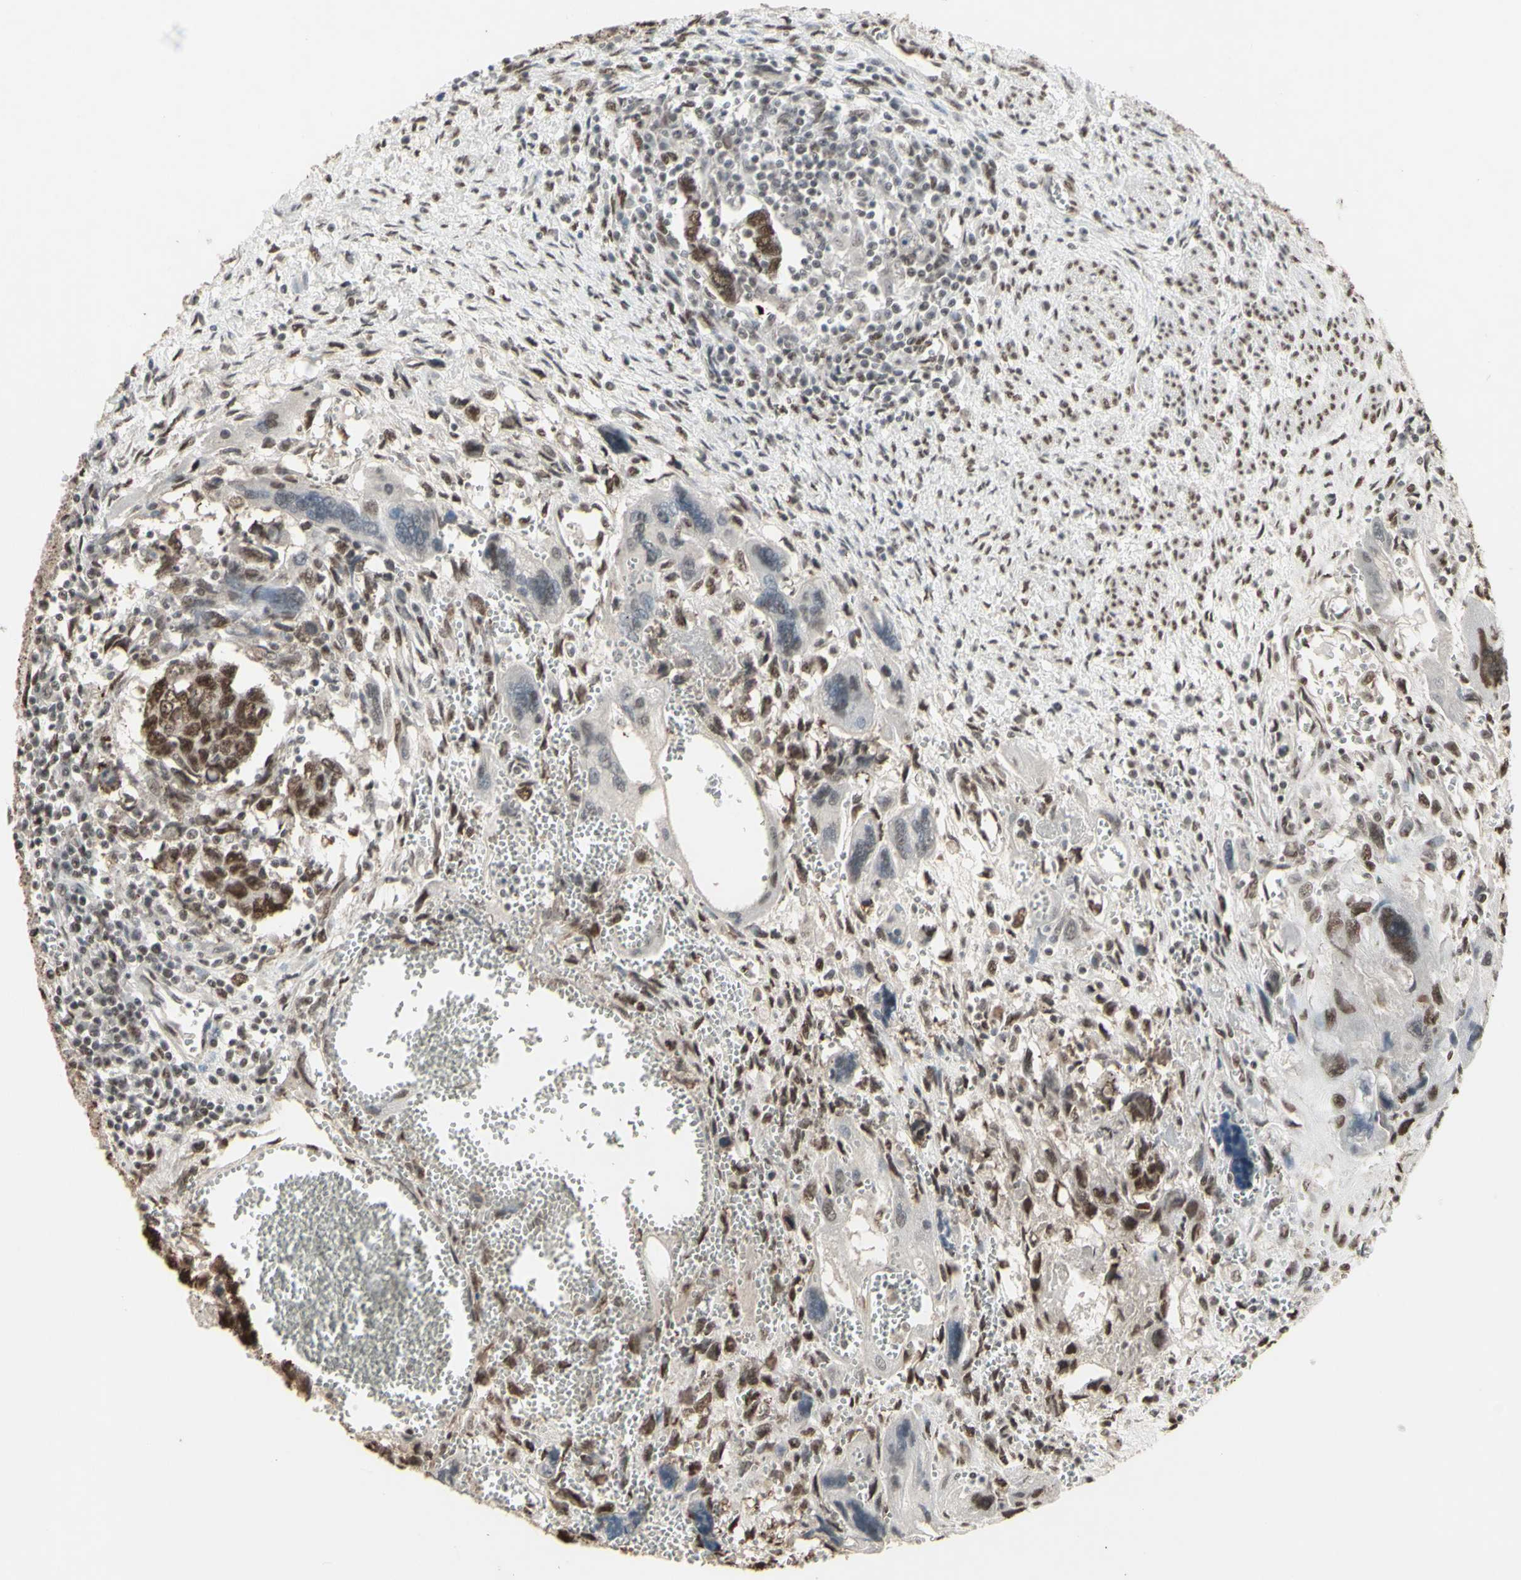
{"staining": {"intensity": "strong", "quantity": "25%-75%", "location": "nuclear"}, "tissue": "testis cancer", "cell_type": "Tumor cells", "image_type": "cancer", "snomed": [{"axis": "morphology", "description": "Carcinoma, Embryonal, NOS"}, {"axis": "topography", "description": "Testis"}], "caption": "Embryonal carcinoma (testis) was stained to show a protein in brown. There is high levels of strong nuclear expression in approximately 25%-75% of tumor cells. (DAB (3,3'-diaminobenzidine) IHC, brown staining for protein, blue staining for nuclei).", "gene": "TRIM28", "patient": {"sex": "male", "age": 28}}